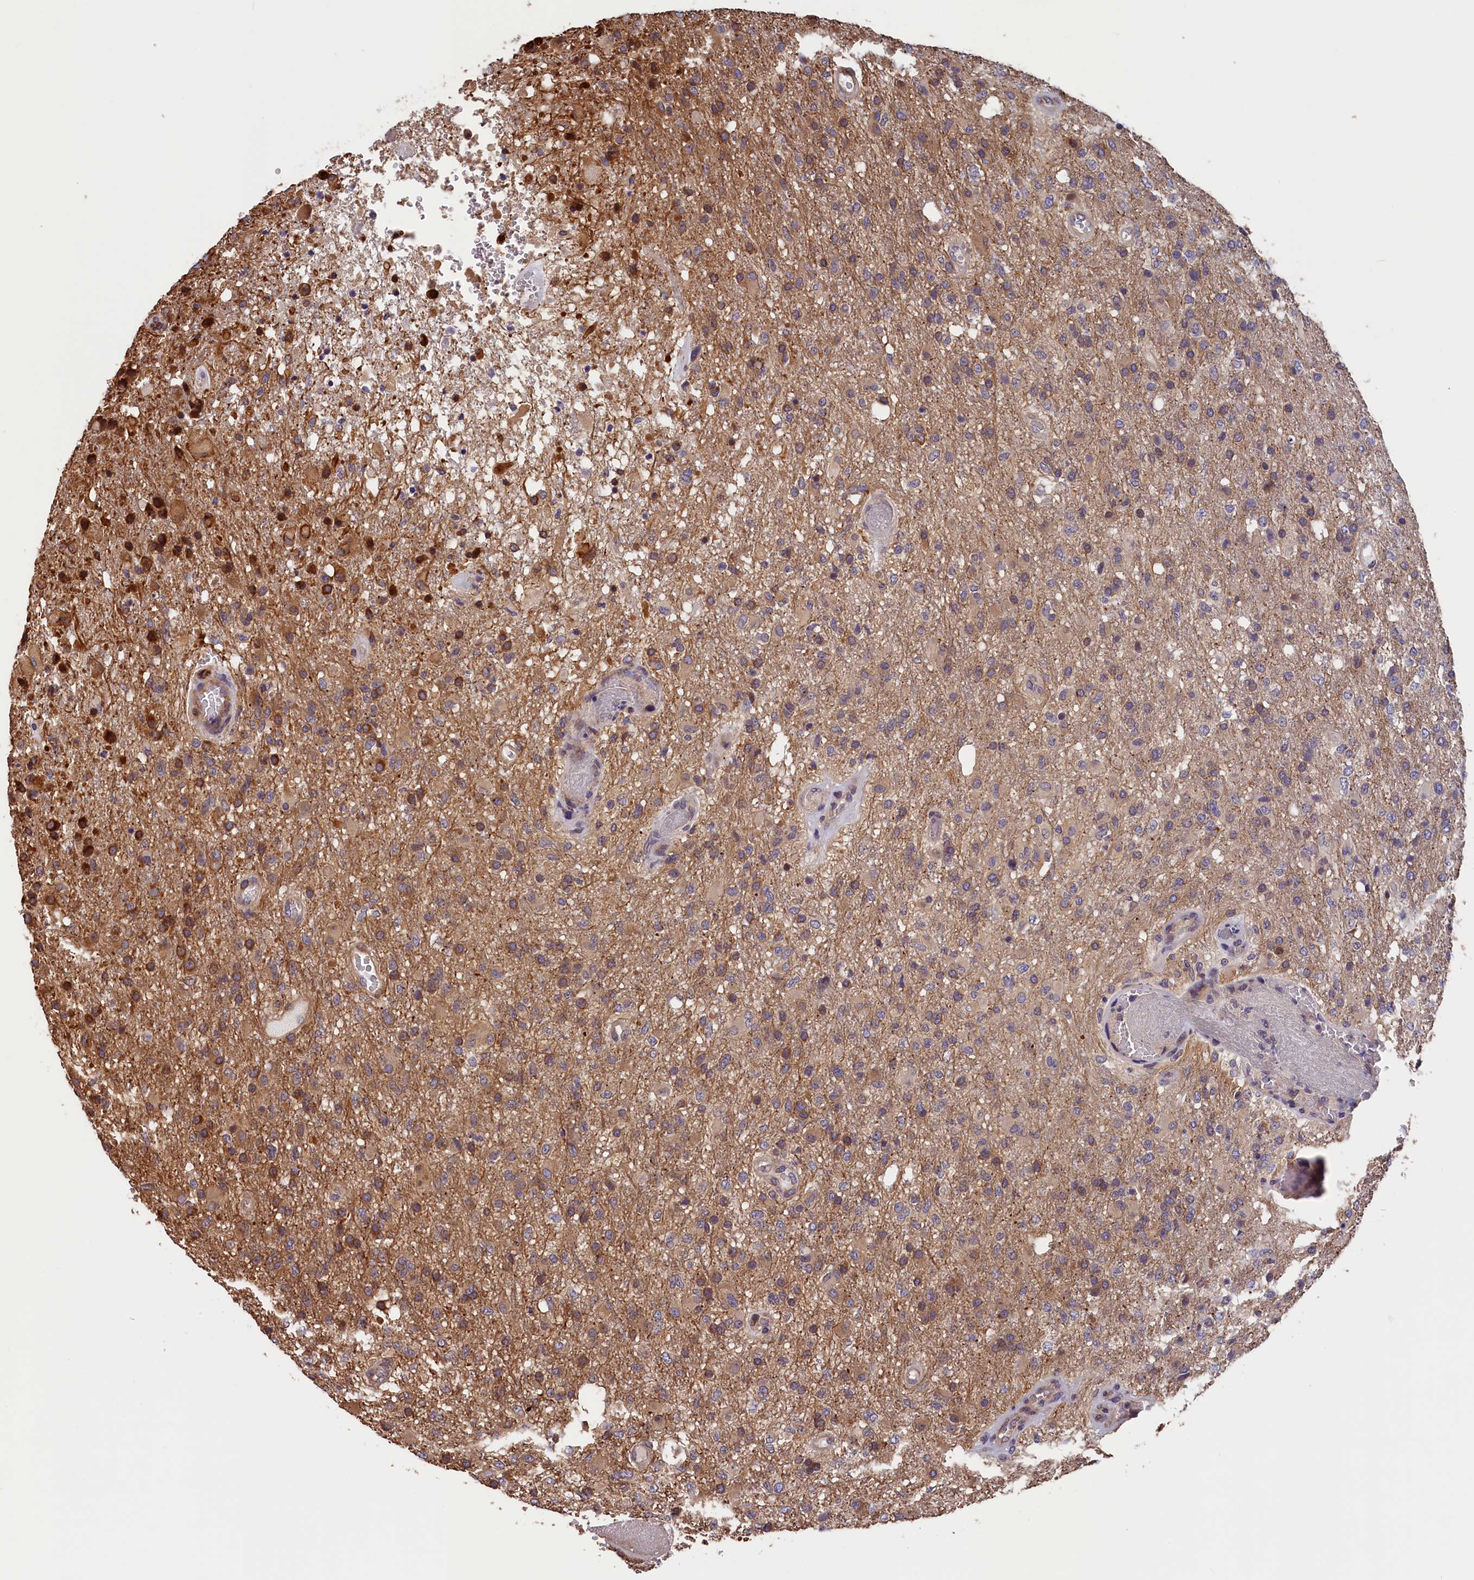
{"staining": {"intensity": "moderate", "quantity": "<25%", "location": "cytoplasmic/membranous"}, "tissue": "glioma", "cell_type": "Tumor cells", "image_type": "cancer", "snomed": [{"axis": "morphology", "description": "Glioma, malignant, High grade"}, {"axis": "topography", "description": "Brain"}], "caption": "Malignant glioma (high-grade) stained with DAB (3,3'-diaminobenzidine) immunohistochemistry (IHC) exhibits low levels of moderate cytoplasmic/membranous staining in about <25% of tumor cells. (DAB IHC with brightfield microscopy, high magnification).", "gene": "TMEM116", "patient": {"sex": "female", "age": 74}}